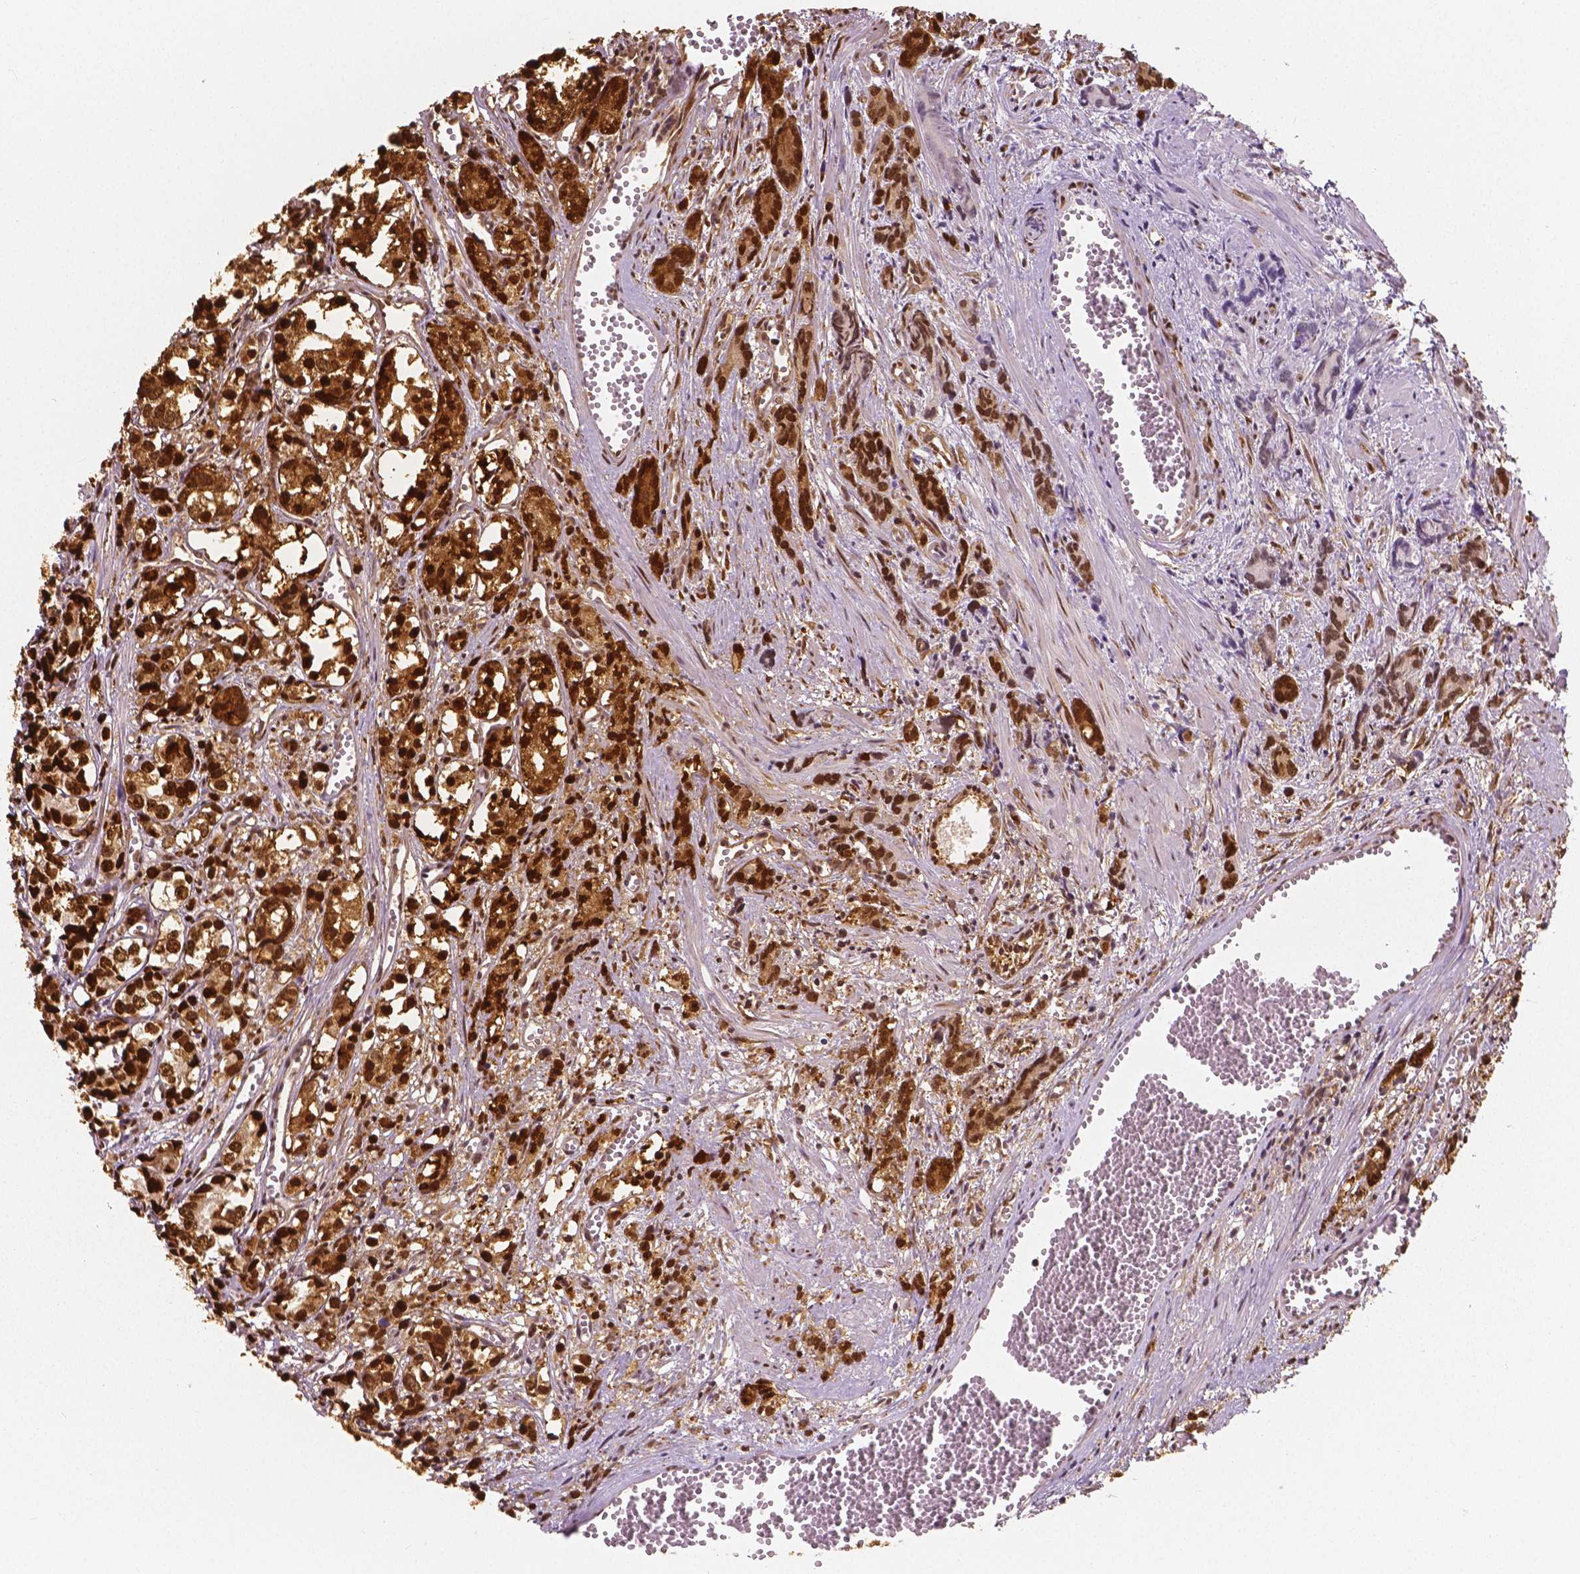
{"staining": {"intensity": "strong", "quantity": ">75%", "location": "cytoplasmic/membranous,nuclear"}, "tissue": "prostate cancer", "cell_type": "Tumor cells", "image_type": "cancer", "snomed": [{"axis": "morphology", "description": "Adenocarcinoma, High grade"}, {"axis": "topography", "description": "Prostate"}], "caption": "Immunohistochemistry staining of high-grade adenocarcinoma (prostate), which exhibits high levels of strong cytoplasmic/membranous and nuclear positivity in about >75% of tumor cells indicating strong cytoplasmic/membranous and nuclear protein expression. The staining was performed using DAB (brown) for protein detection and nuclei were counterstained in hematoxylin (blue).", "gene": "NUCKS1", "patient": {"sex": "male", "age": 77}}